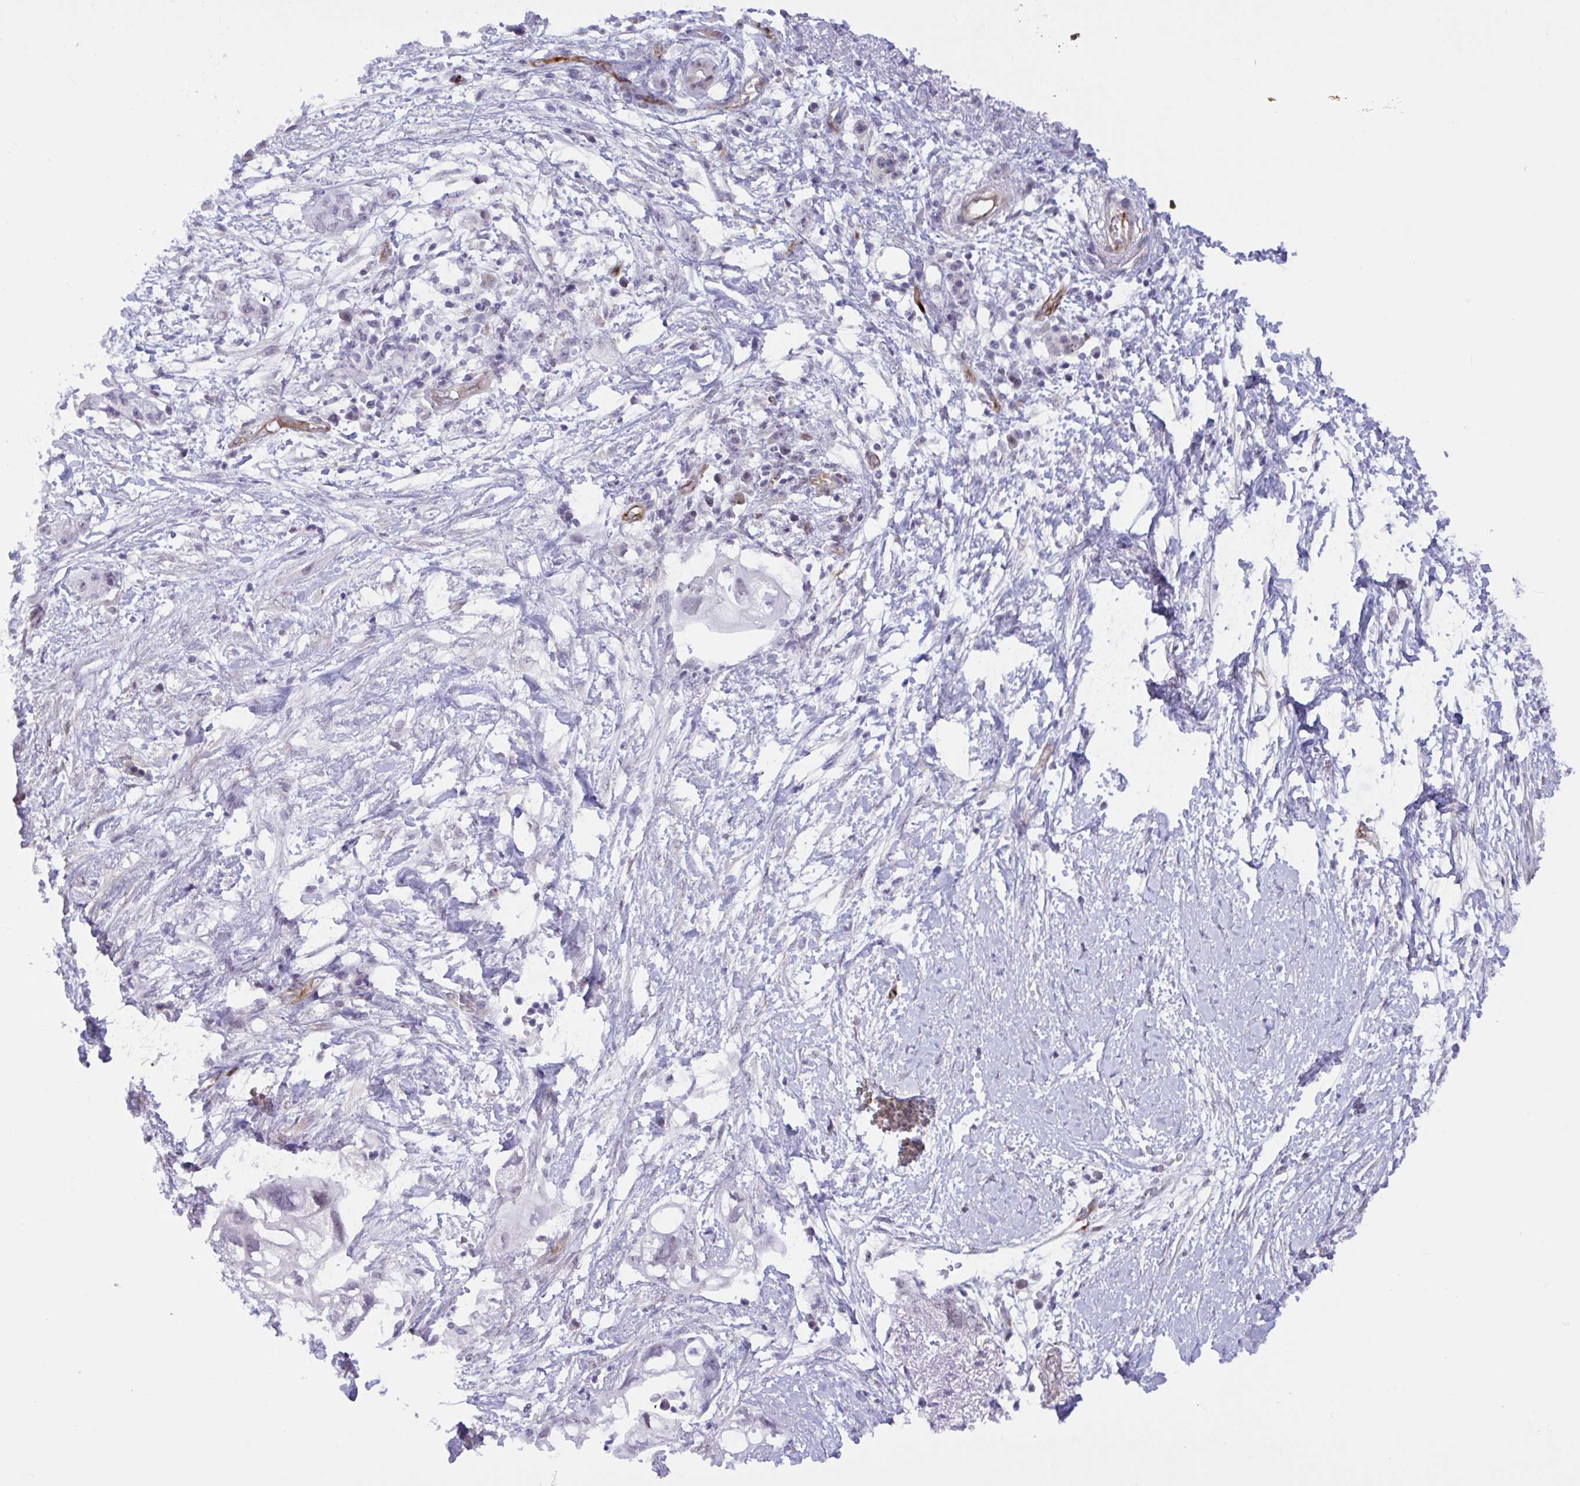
{"staining": {"intensity": "negative", "quantity": "none", "location": "none"}, "tissue": "pancreatic cancer", "cell_type": "Tumor cells", "image_type": "cancer", "snomed": [{"axis": "morphology", "description": "Adenocarcinoma, NOS"}, {"axis": "topography", "description": "Pancreas"}], "caption": "The photomicrograph reveals no staining of tumor cells in adenocarcinoma (pancreatic).", "gene": "EML1", "patient": {"sex": "female", "age": 72}}